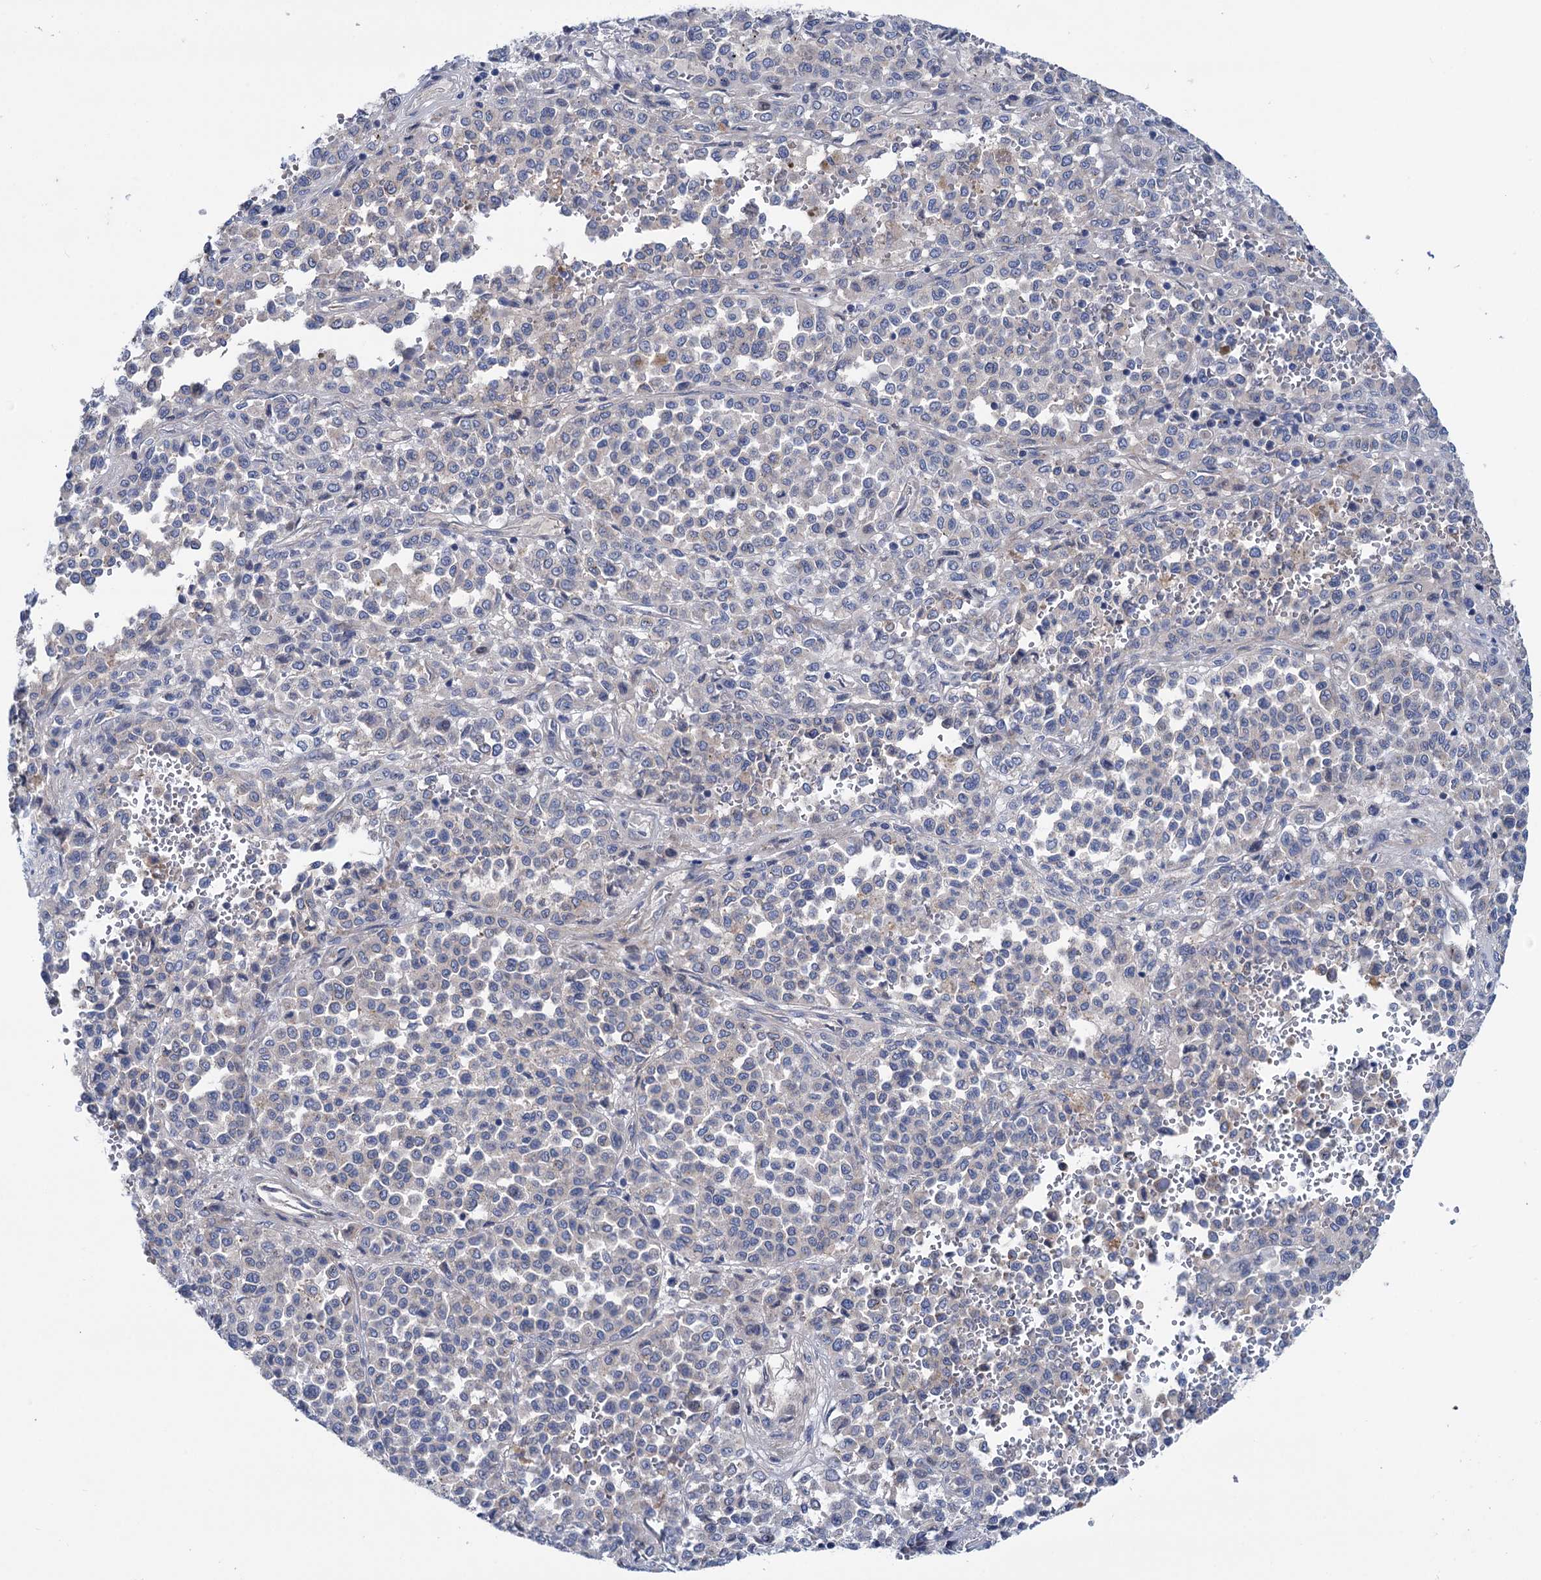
{"staining": {"intensity": "negative", "quantity": "none", "location": "none"}, "tissue": "melanoma", "cell_type": "Tumor cells", "image_type": "cancer", "snomed": [{"axis": "morphology", "description": "Malignant melanoma, Metastatic site"}, {"axis": "topography", "description": "Pancreas"}], "caption": "Tumor cells are negative for brown protein staining in melanoma.", "gene": "ZNRD2", "patient": {"sex": "female", "age": 30}}